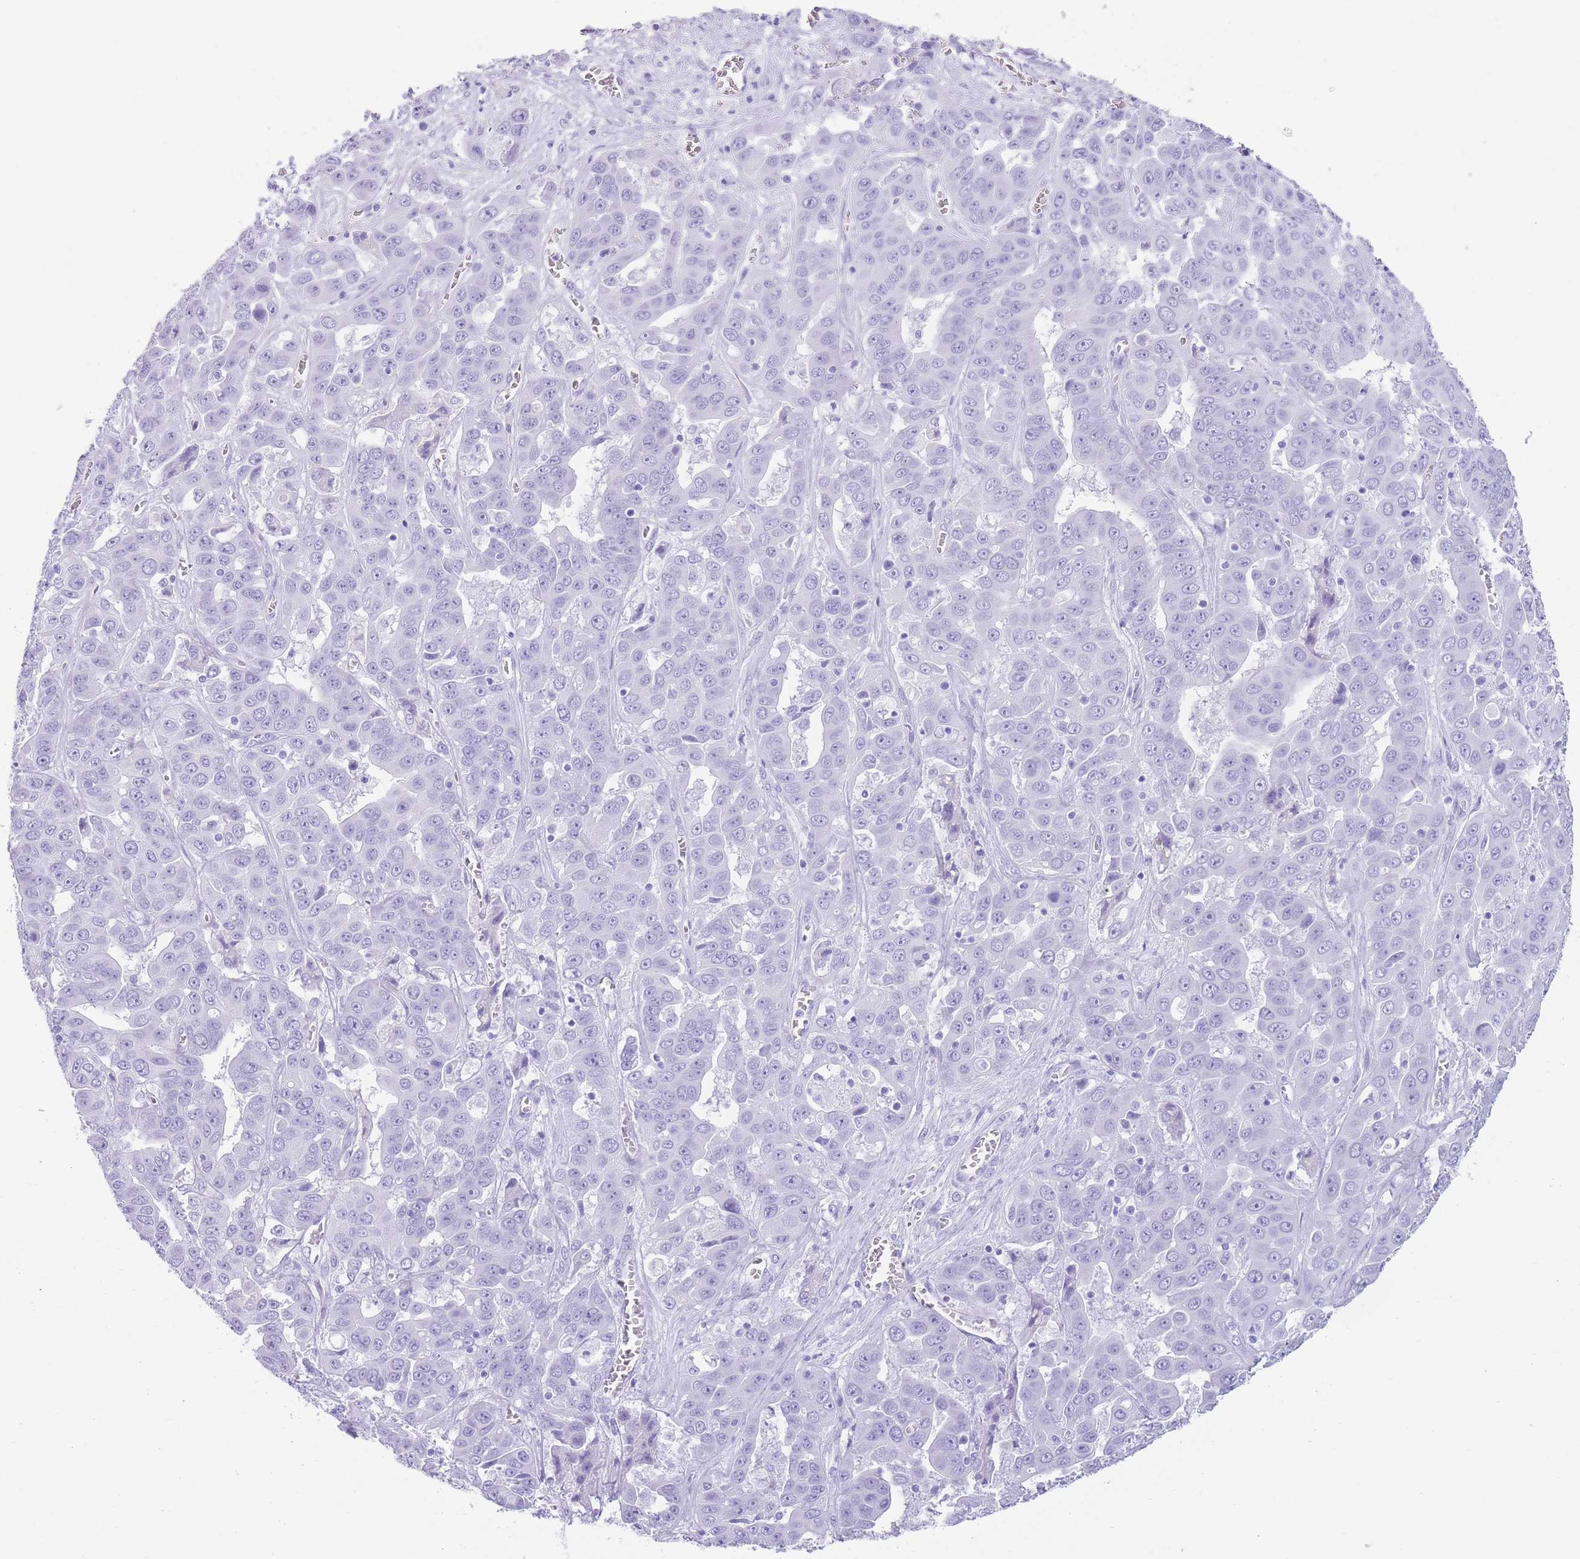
{"staining": {"intensity": "negative", "quantity": "none", "location": "none"}, "tissue": "liver cancer", "cell_type": "Tumor cells", "image_type": "cancer", "snomed": [{"axis": "morphology", "description": "Cholangiocarcinoma"}, {"axis": "topography", "description": "Liver"}], "caption": "Cholangiocarcinoma (liver) stained for a protein using IHC displays no positivity tumor cells.", "gene": "ELOA2", "patient": {"sex": "female", "age": 52}}